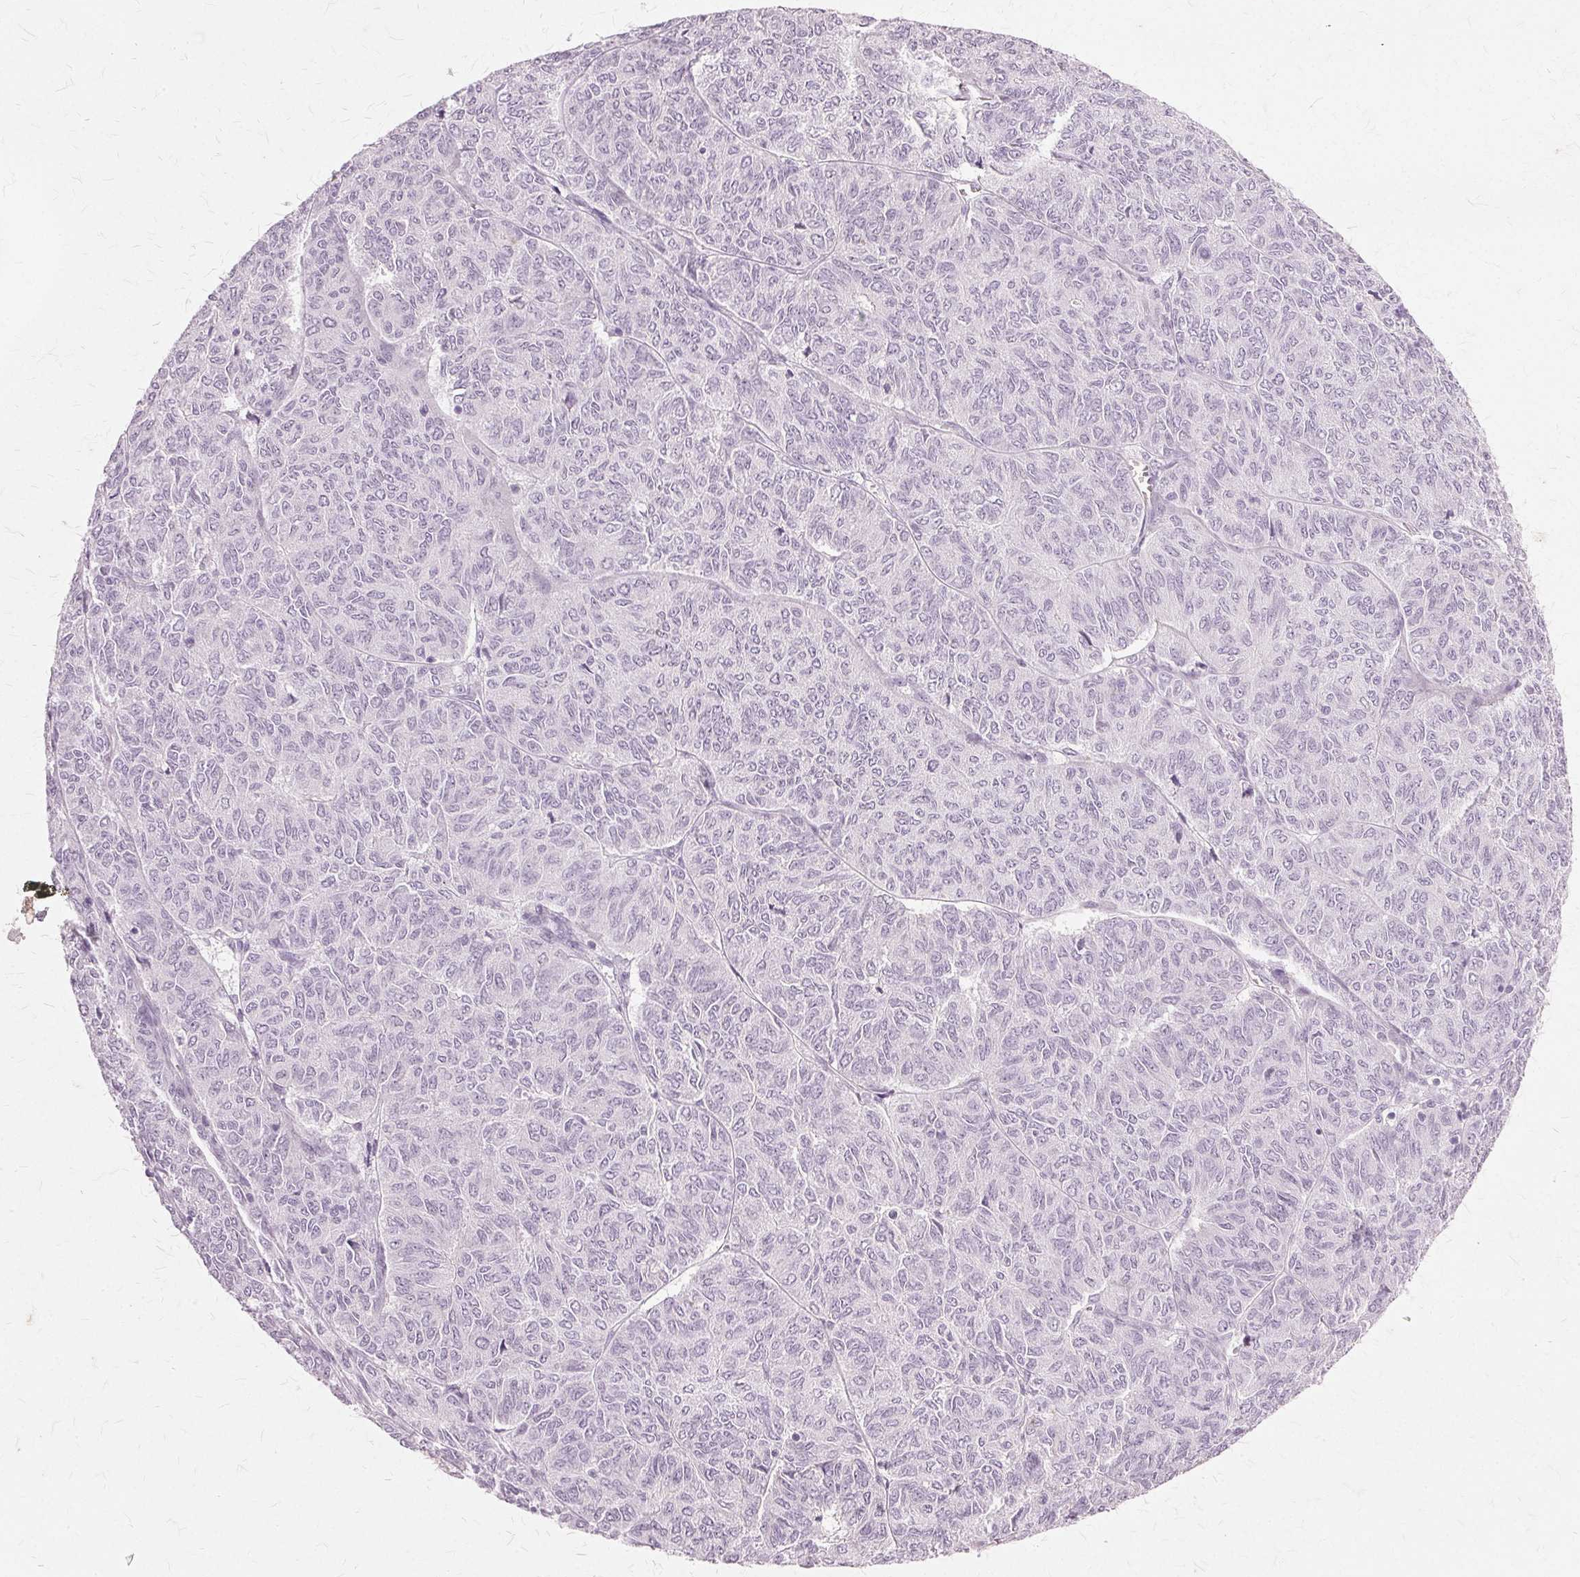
{"staining": {"intensity": "negative", "quantity": "none", "location": "none"}, "tissue": "ovarian cancer", "cell_type": "Tumor cells", "image_type": "cancer", "snomed": [{"axis": "morphology", "description": "Carcinoma, endometroid"}, {"axis": "topography", "description": "Ovary"}], "caption": "A histopathology image of ovarian cancer stained for a protein exhibits no brown staining in tumor cells.", "gene": "SLC45A3", "patient": {"sex": "female", "age": 80}}